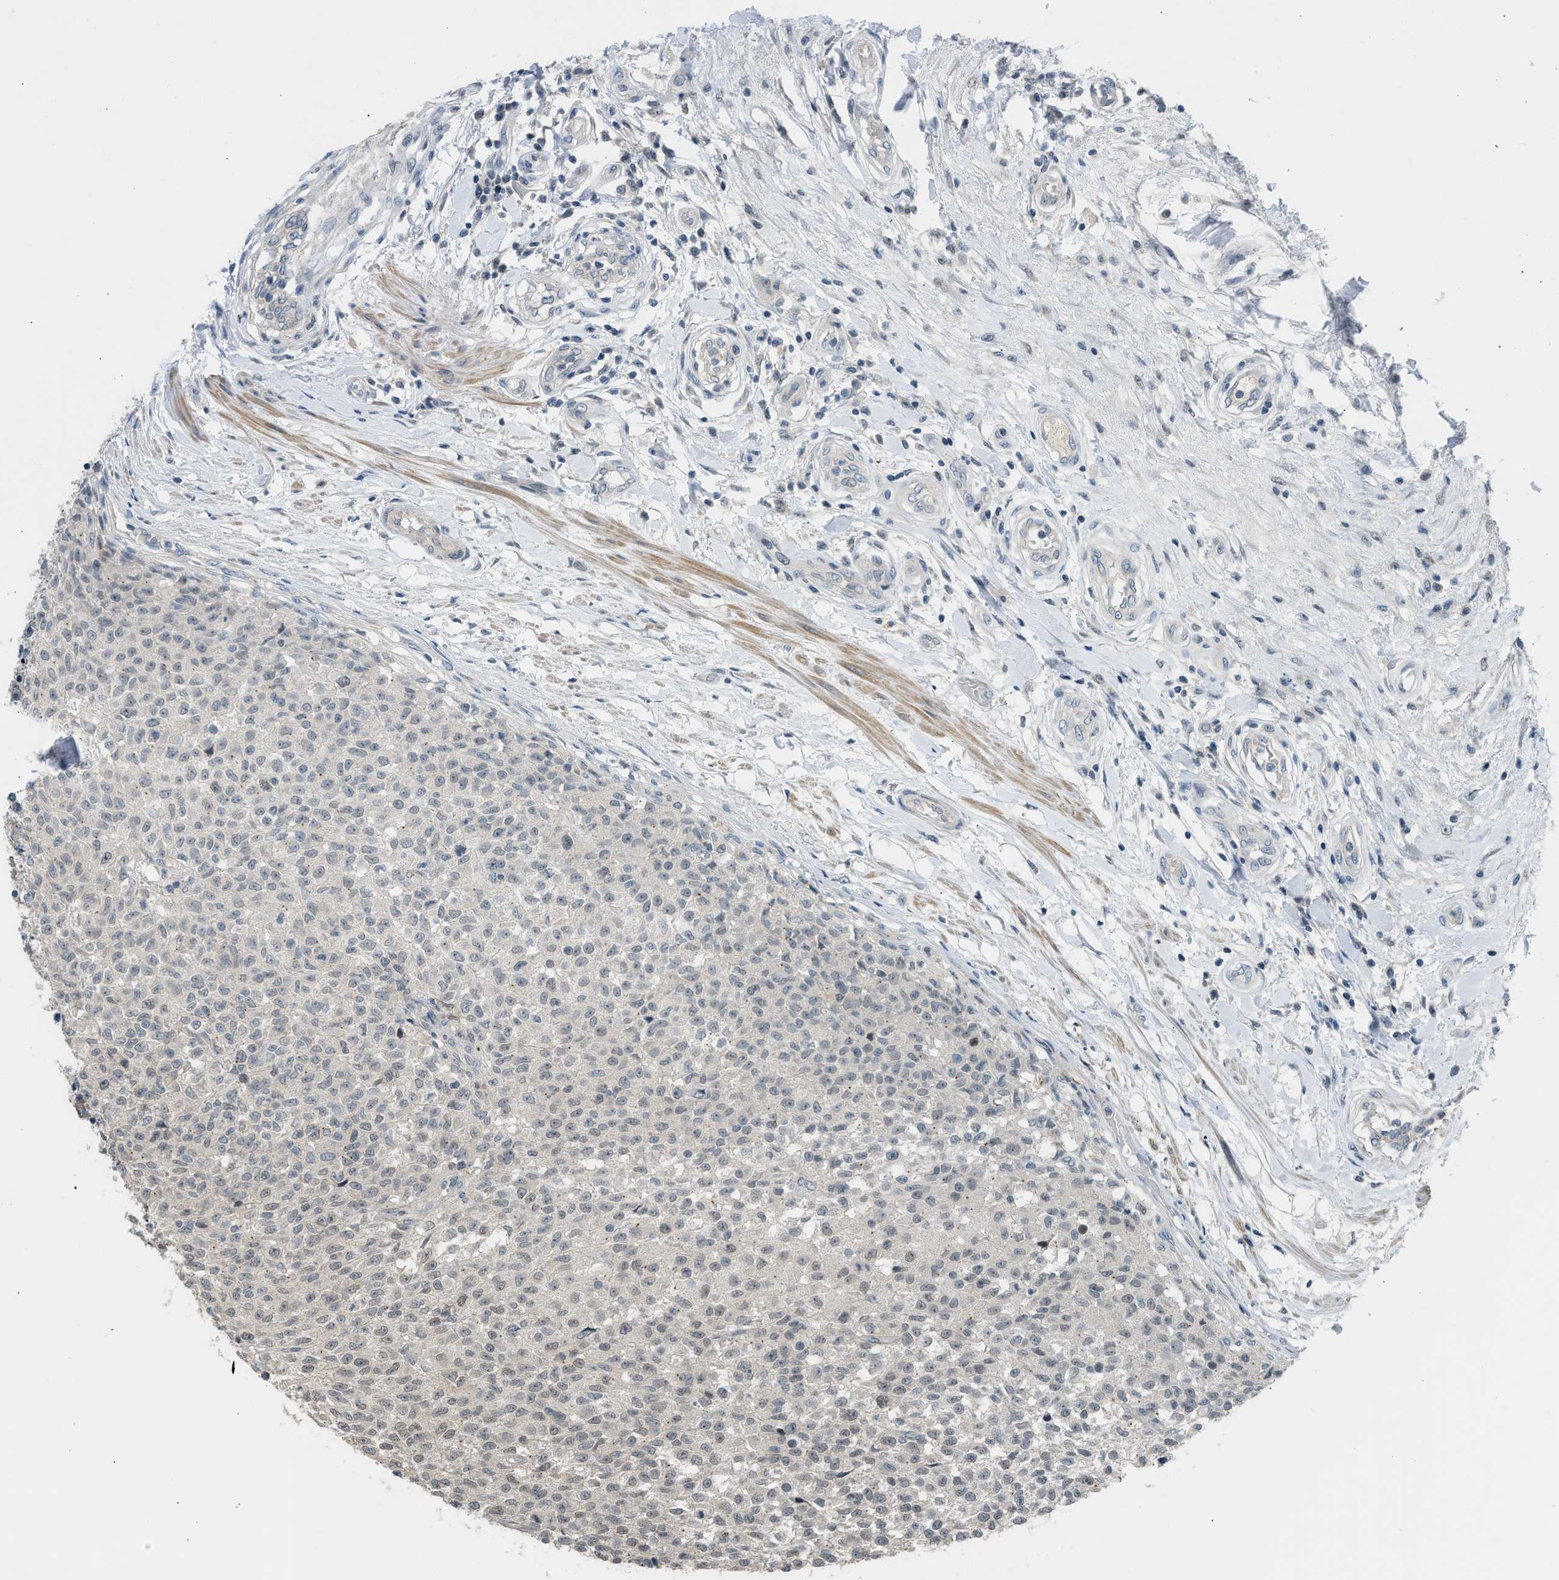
{"staining": {"intensity": "weak", "quantity": "<25%", "location": "nuclear"}, "tissue": "testis cancer", "cell_type": "Tumor cells", "image_type": "cancer", "snomed": [{"axis": "morphology", "description": "Seminoma, NOS"}, {"axis": "topography", "description": "Testis"}], "caption": "A histopathology image of human testis seminoma is negative for staining in tumor cells.", "gene": "TTBK2", "patient": {"sex": "male", "age": 59}}